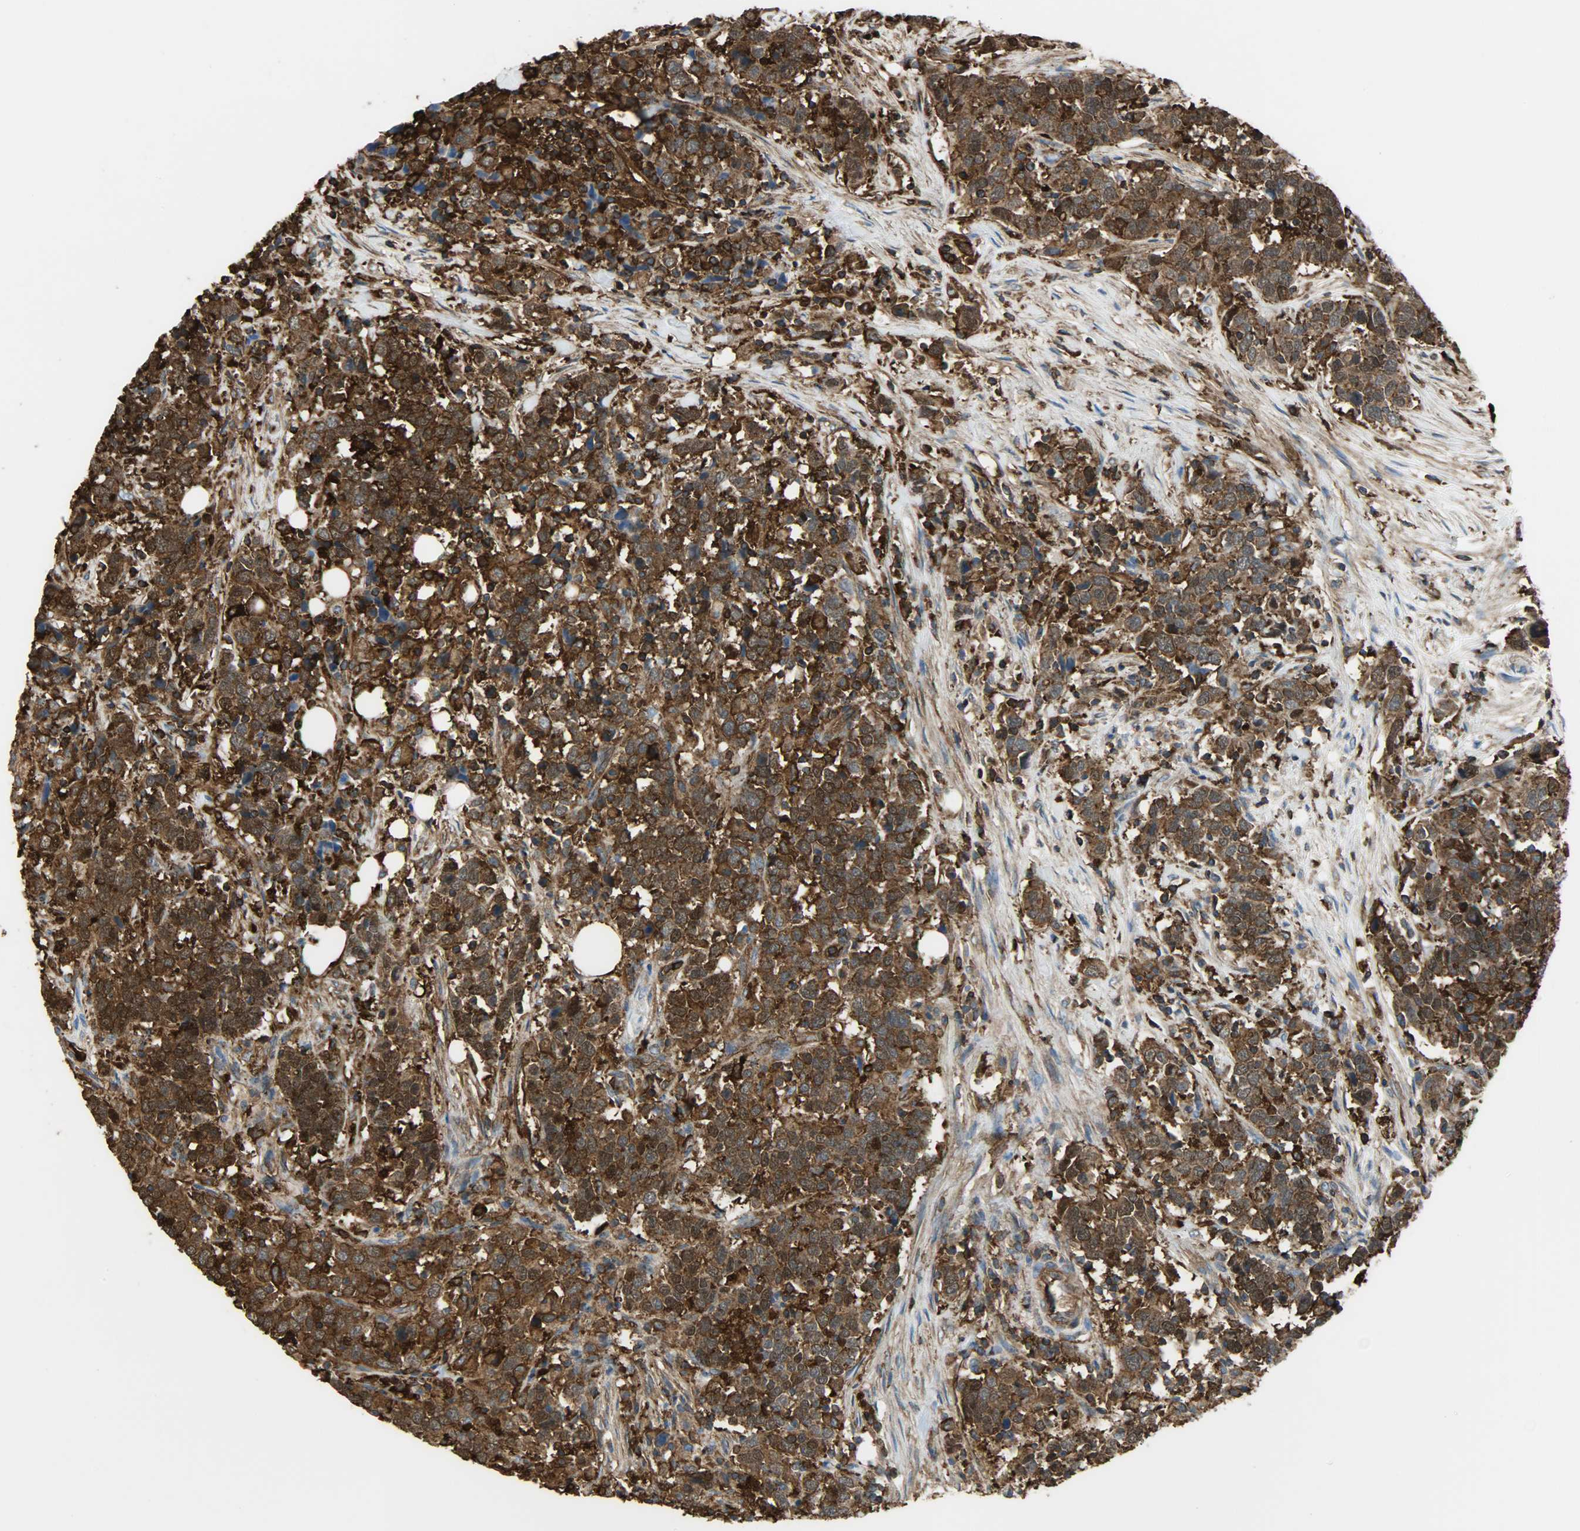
{"staining": {"intensity": "strong", "quantity": ">75%", "location": "cytoplasmic/membranous,nuclear"}, "tissue": "urothelial cancer", "cell_type": "Tumor cells", "image_type": "cancer", "snomed": [{"axis": "morphology", "description": "Urothelial carcinoma, High grade"}, {"axis": "topography", "description": "Urinary bladder"}], "caption": "Immunohistochemistry (IHC) staining of urothelial carcinoma (high-grade), which demonstrates high levels of strong cytoplasmic/membranous and nuclear positivity in approximately >75% of tumor cells indicating strong cytoplasmic/membranous and nuclear protein staining. The staining was performed using DAB (brown) for protein detection and nuclei were counterstained in hematoxylin (blue).", "gene": "VASP", "patient": {"sex": "male", "age": 61}}